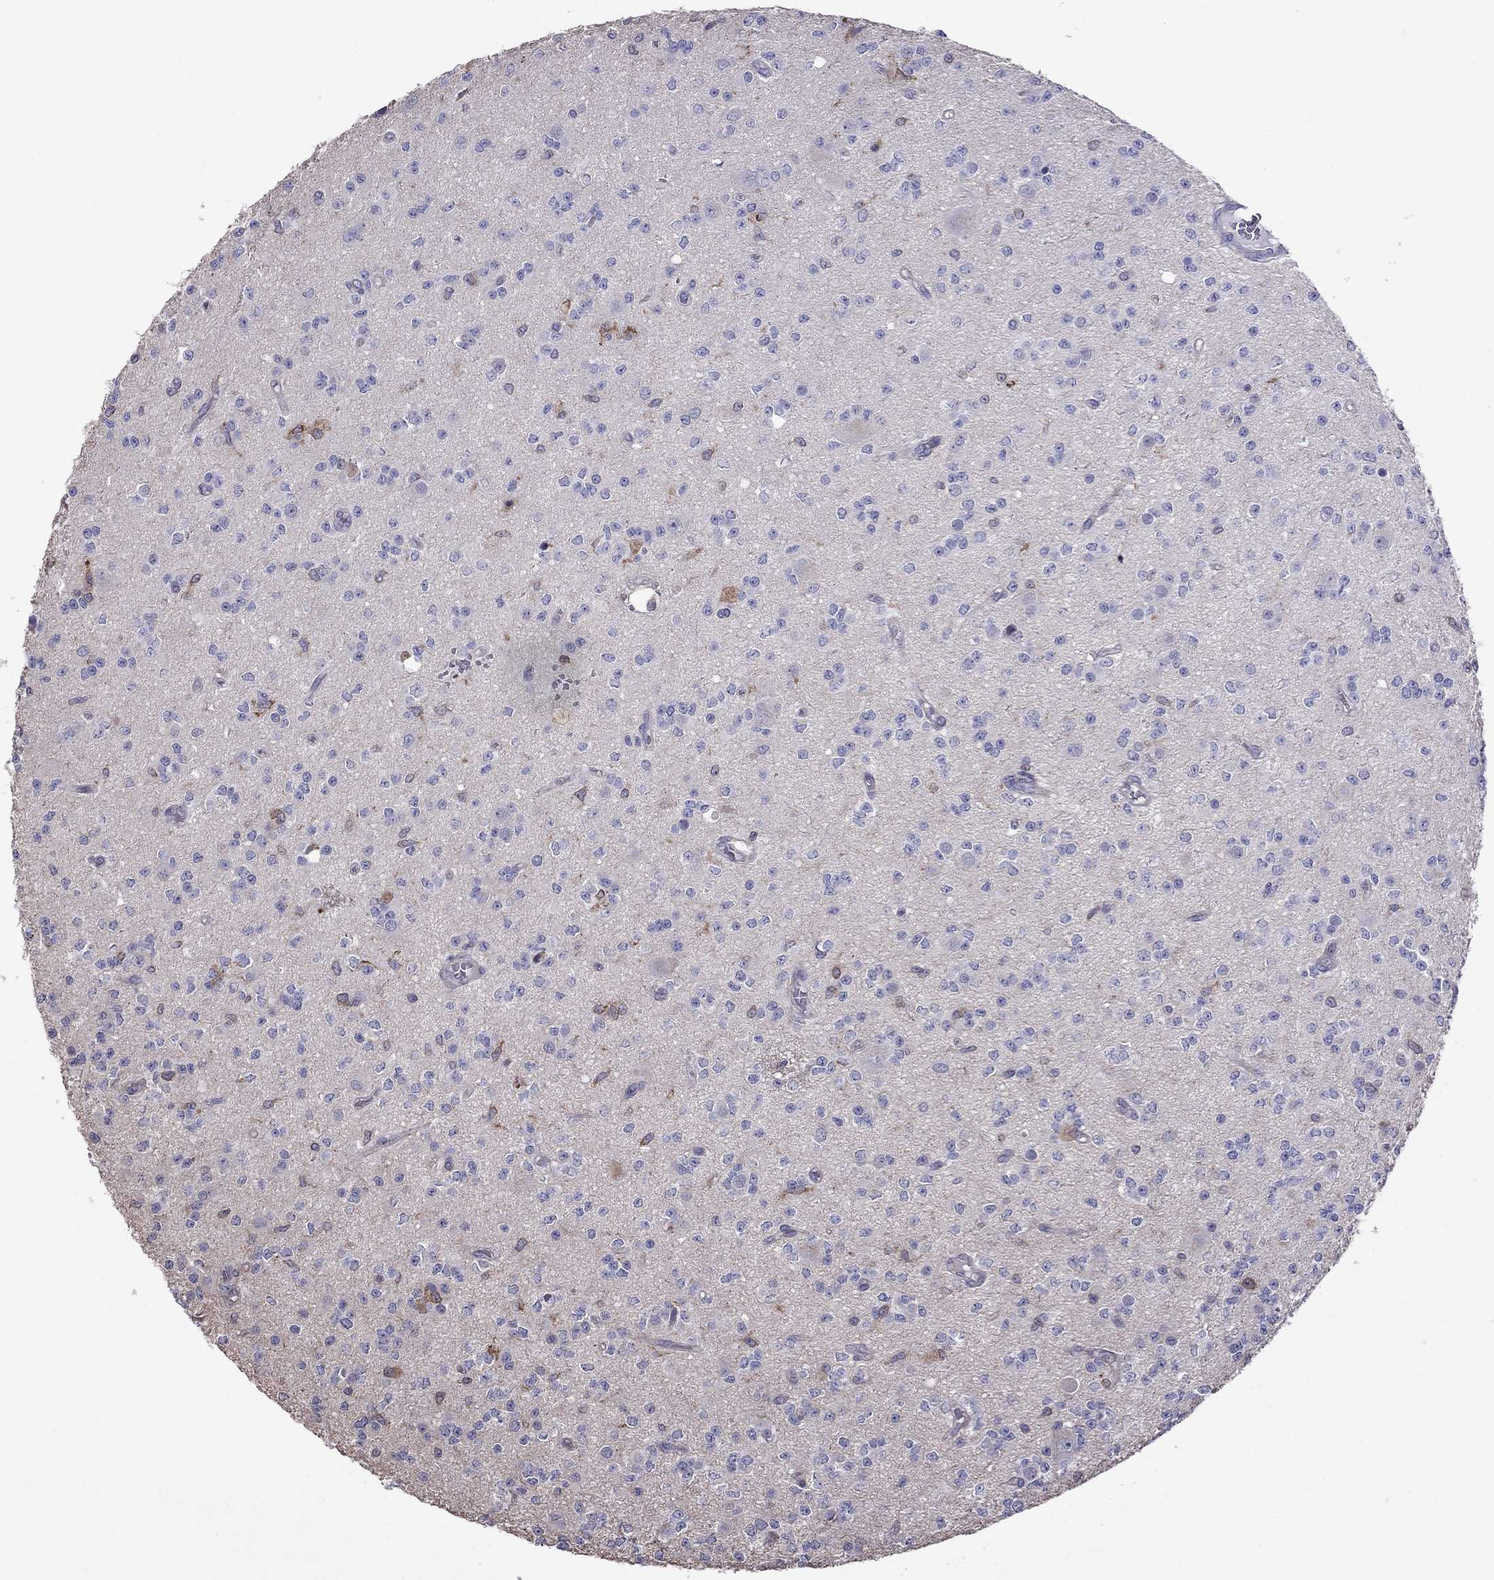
{"staining": {"intensity": "negative", "quantity": "none", "location": "none"}, "tissue": "glioma", "cell_type": "Tumor cells", "image_type": "cancer", "snomed": [{"axis": "morphology", "description": "Glioma, malignant, Low grade"}, {"axis": "topography", "description": "Brain"}], "caption": "This is a micrograph of immunohistochemistry staining of glioma, which shows no positivity in tumor cells.", "gene": "ADAM28", "patient": {"sex": "female", "age": 45}}